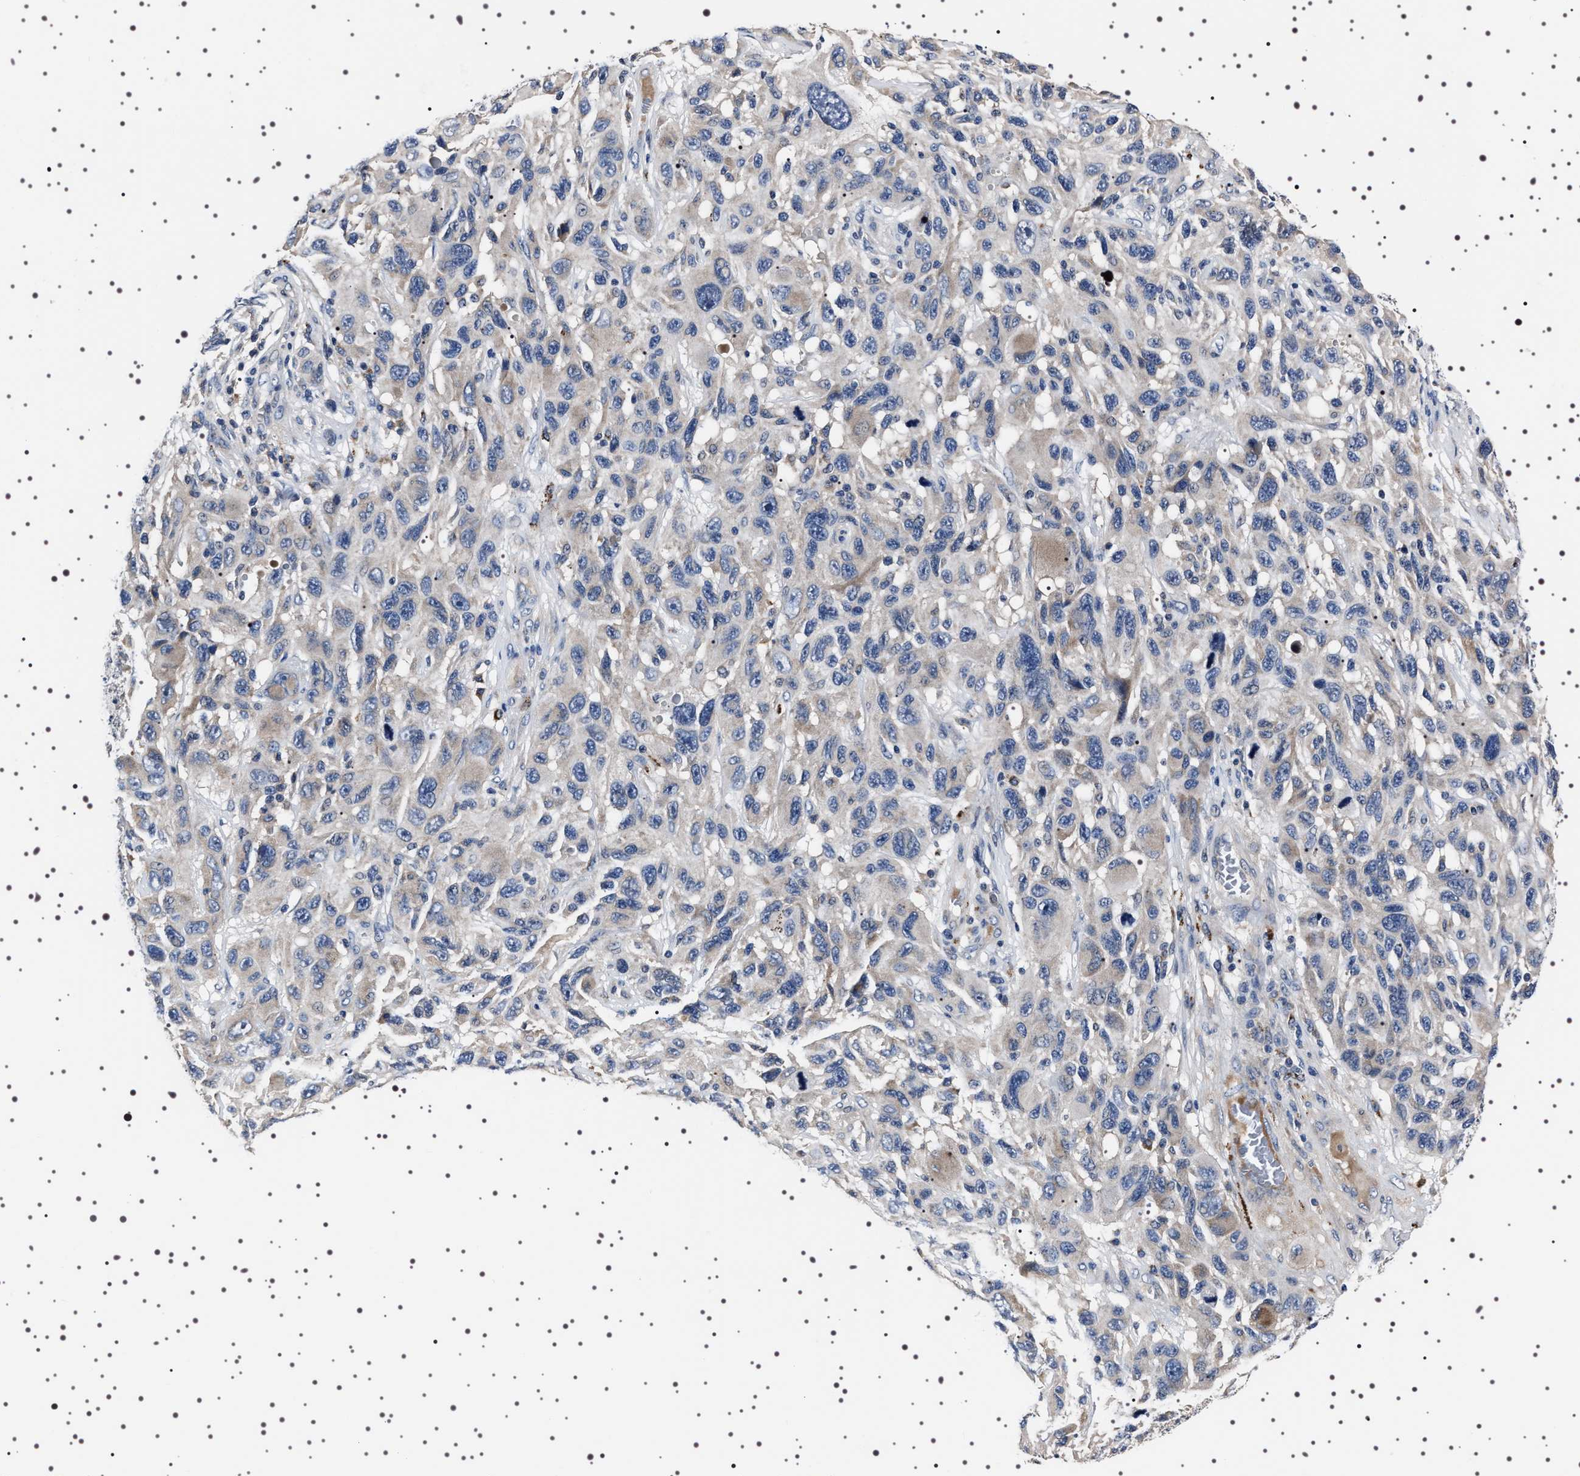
{"staining": {"intensity": "weak", "quantity": "<25%", "location": "cytoplasmic/membranous"}, "tissue": "melanoma", "cell_type": "Tumor cells", "image_type": "cancer", "snomed": [{"axis": "morphology", "description": "Malignant melanoma, NOS"}, {"axis": "topography", "description": "Skin"}], "caption": "This is an immunohistochemistry (IHC) micrograph of human melanoma. There is no staining in tumor cells.", "gene": "TARBP1", "patient": {"sex": "male", "age": 53}}